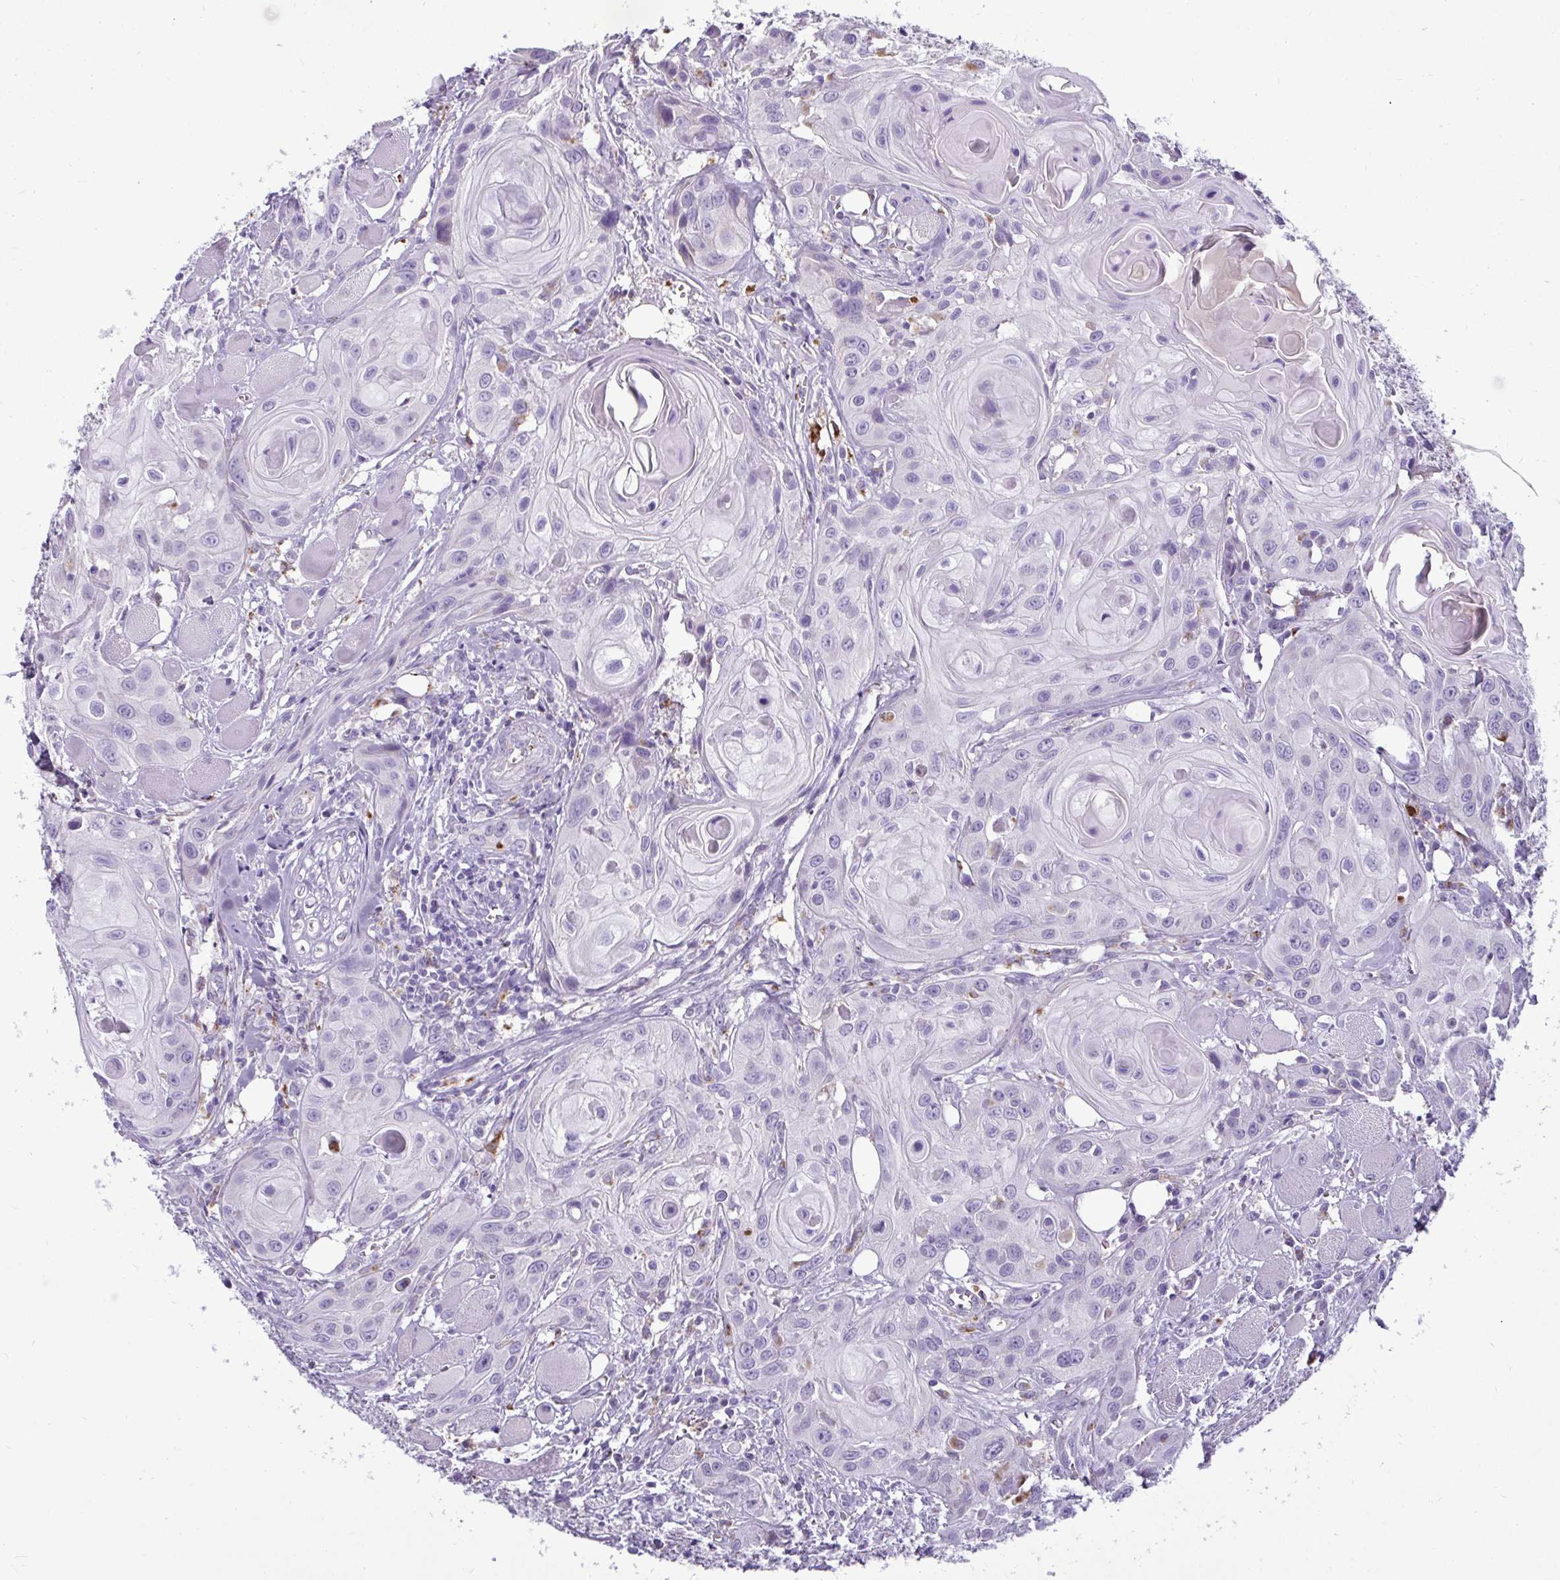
{"staining": {"intensity": "negative", "quantity": "none", "location": "none"}, "tissue": "head and neck cancer", "cell_type": "Tumor cells", "image_type": "cancer", "snomed": [{"axis": "morphology", "description": "Squamous cell carcinoma, NOS"}, {"axis": "topography", "description": "Oral tissue"}, {"axis": "topography", "description": "Head-Neck"}], "caption": "A photomicrograph of head and neck cancer stained for a protein exhibits no brown staining in tumor cells.", "gene": "CTSZ", "patient": {"sex": "male", "age": 58}}